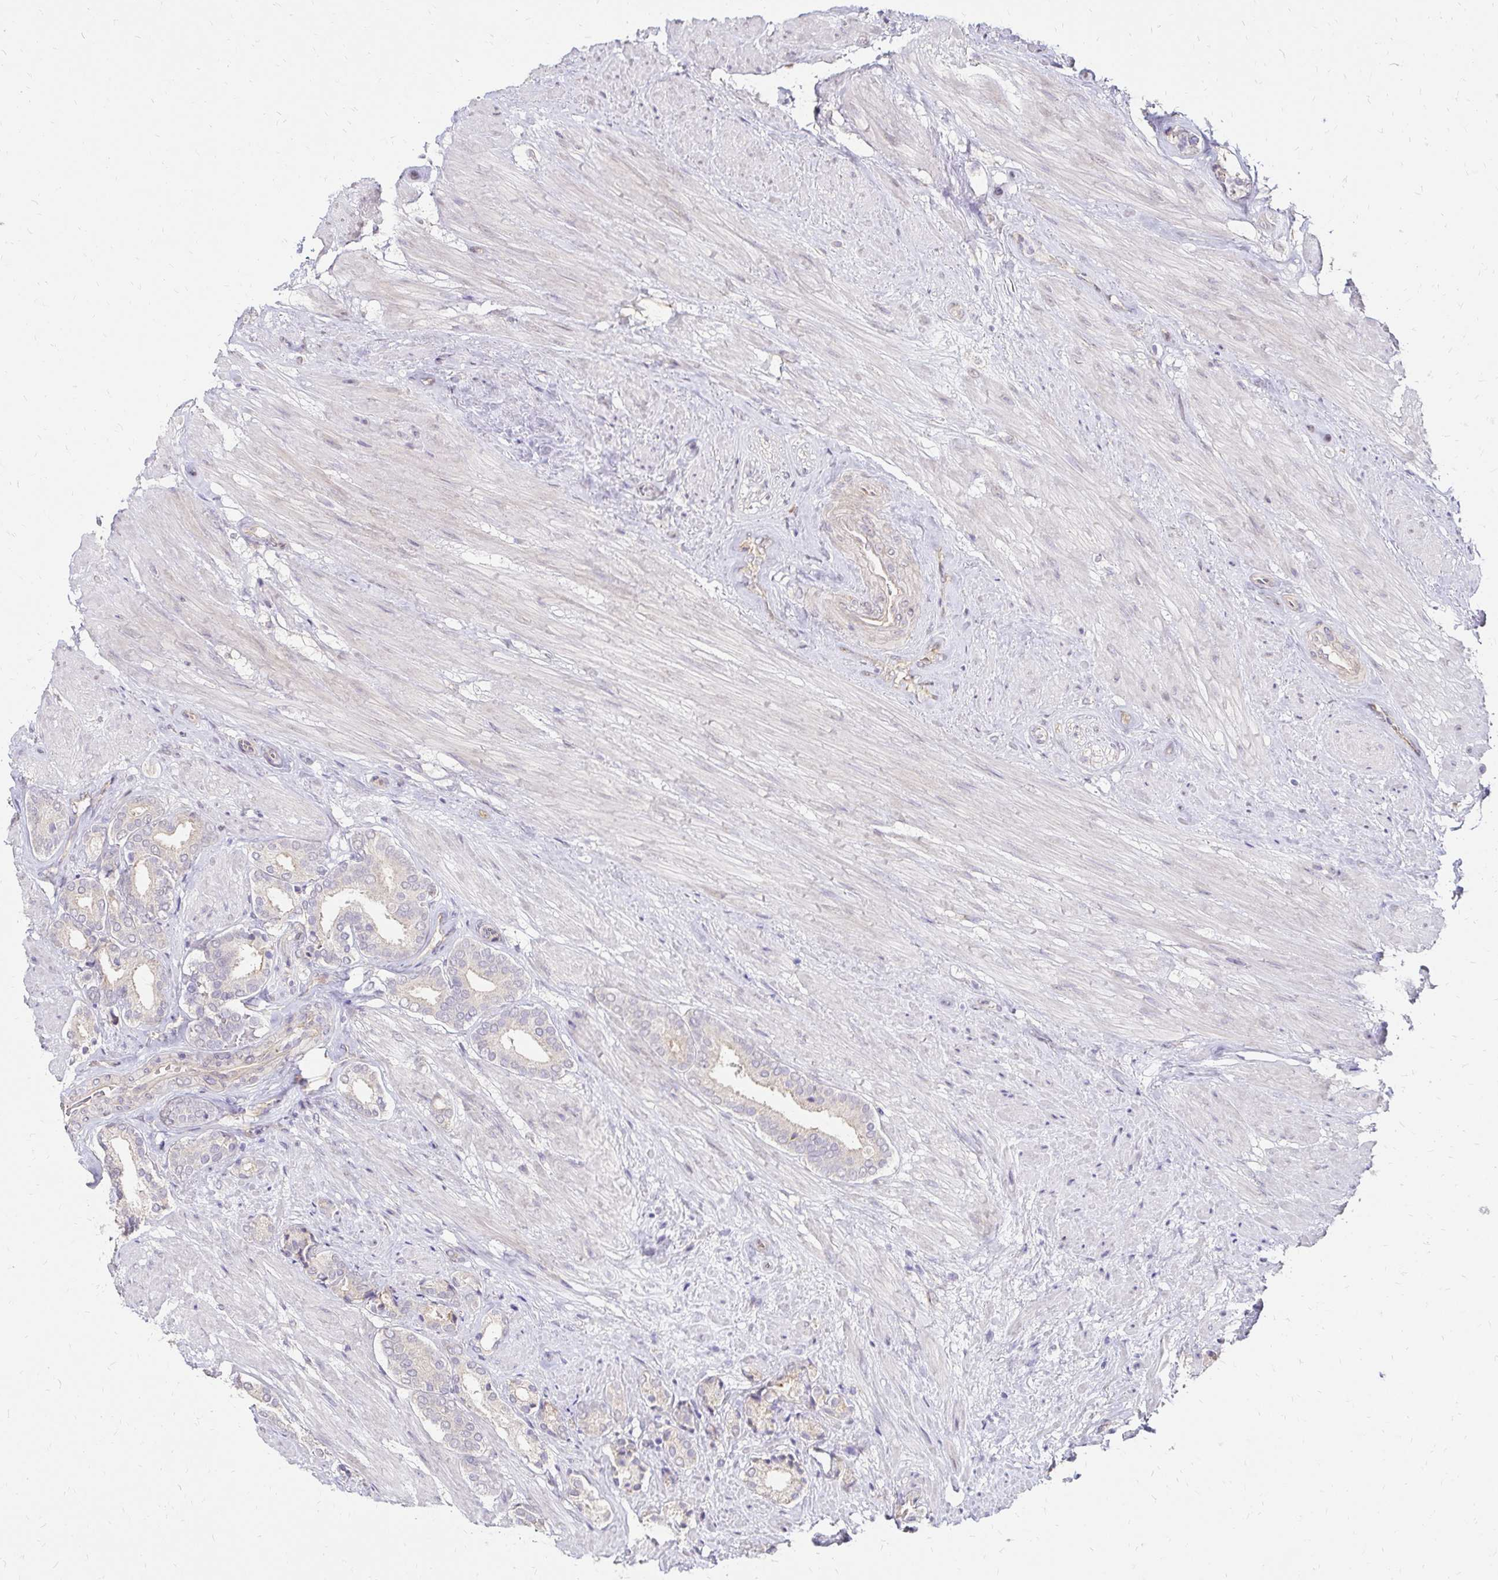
{"staining": {"intensity": "negative", "quantity": "none", "location": "none"}, "tissue": "prostate cancer", "cell_type": "Tumor cells", "image_type": "cancer", "snomed": [{"axis": "morphology", "description": "Adenocarcinoma, High grade"}, {"axis": "topography", "description": "Prostate"}], "caption": "An image of prostate cancer (high-grade adenocarcinoma) stained for a protein reveals no brown staining in tumor cells.", "gene": "PRIMA1", "patient": {"sex": "male", "age": 56}}